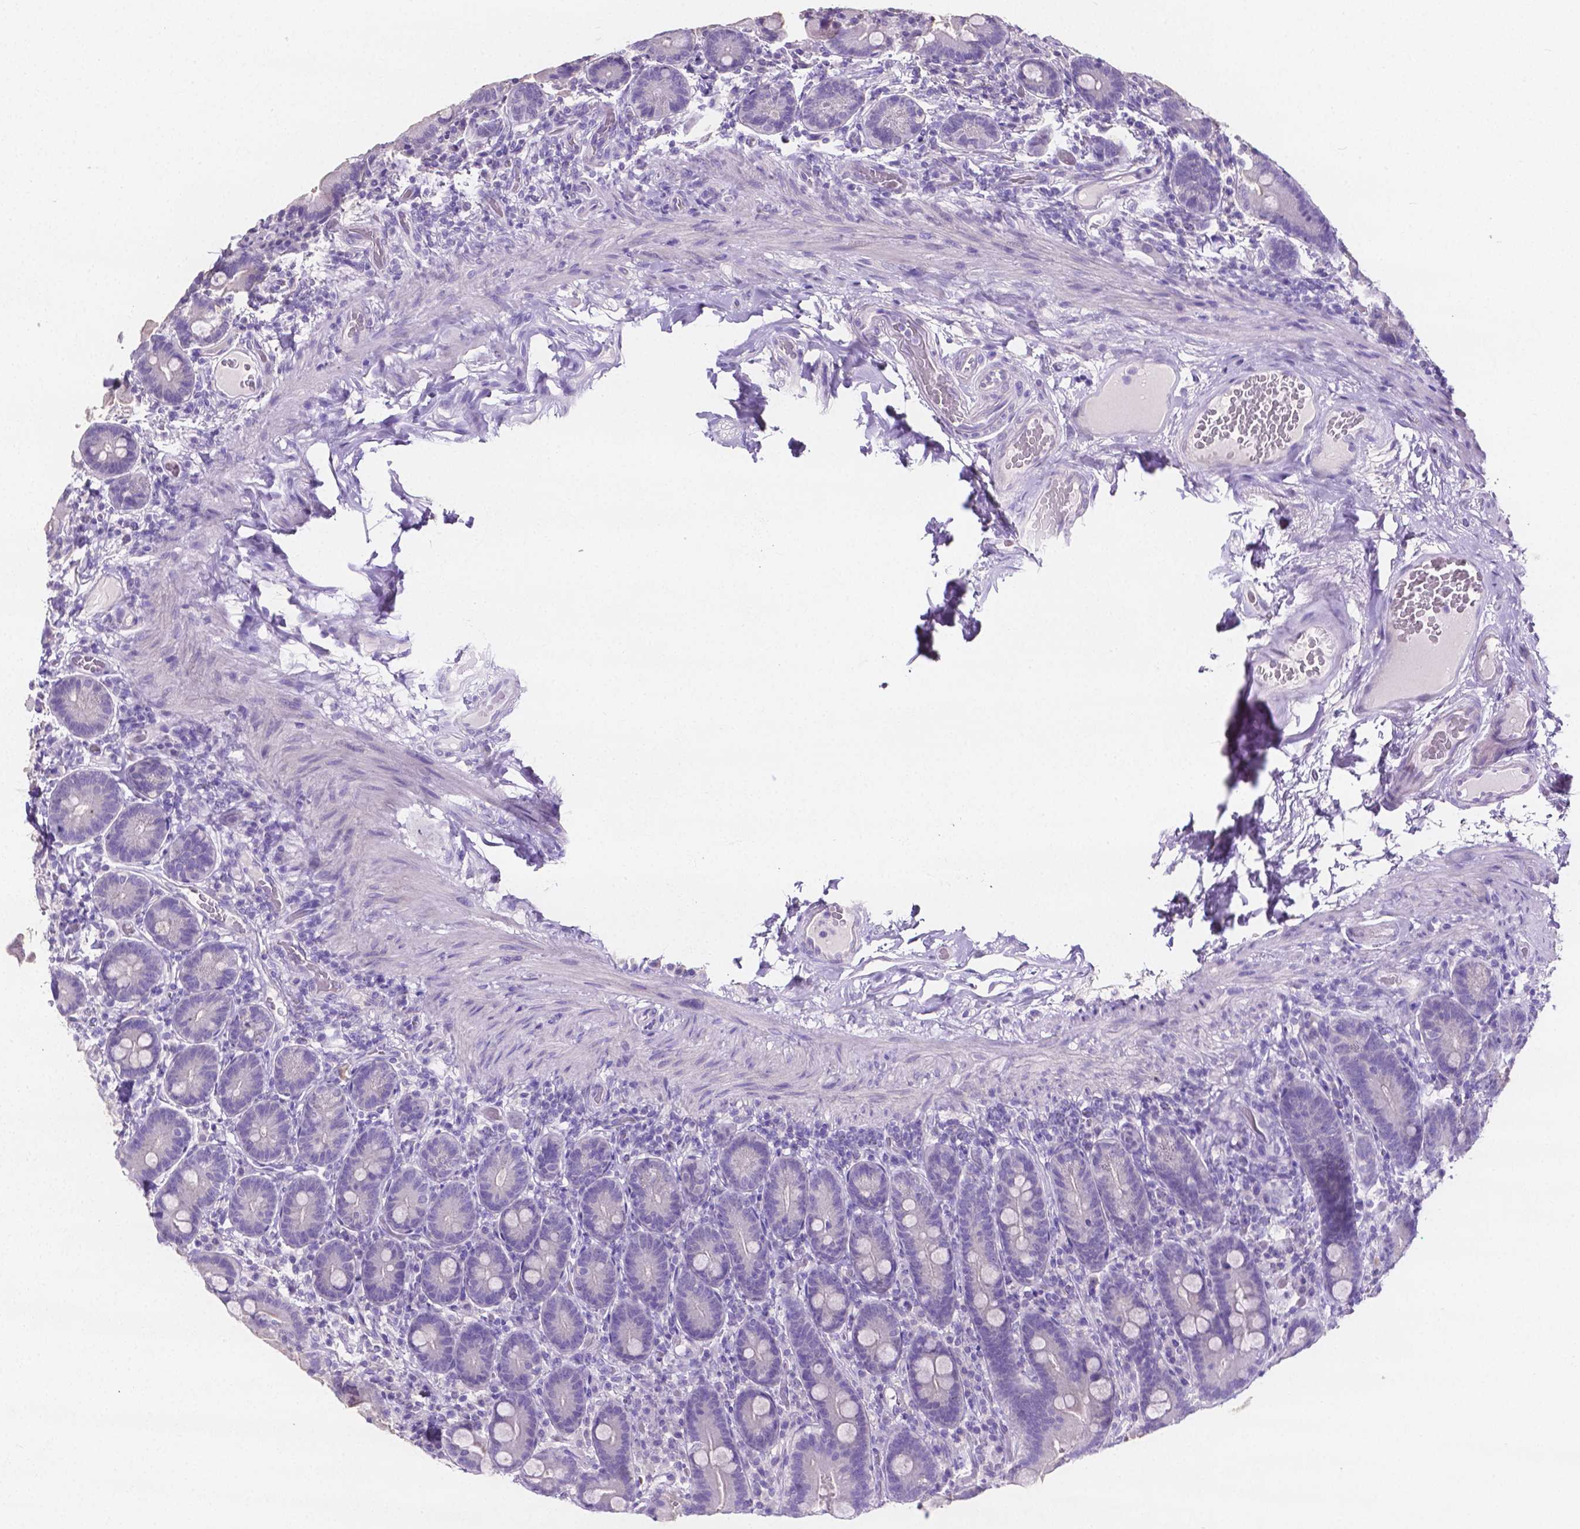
{"staining": {"intensity": "negative", "quantity": "none", "location": "none"}, "tissue": "duodenum", "cell_type": "Glandular cells", "image_type": "normal", "snomed": [{"axis": "morphology", "description": "Normal tissue, NOS"}, {"axis": "topography", "description": "Duodenum"}], "caption": "Glandular cells show no significant protein staining in benign duodenum. (DAB (3,3'-diaminobenzidine) IHC, high magnification).", "gene": "SLC22A2", "patient": {"sex": "female", "age": 62}}